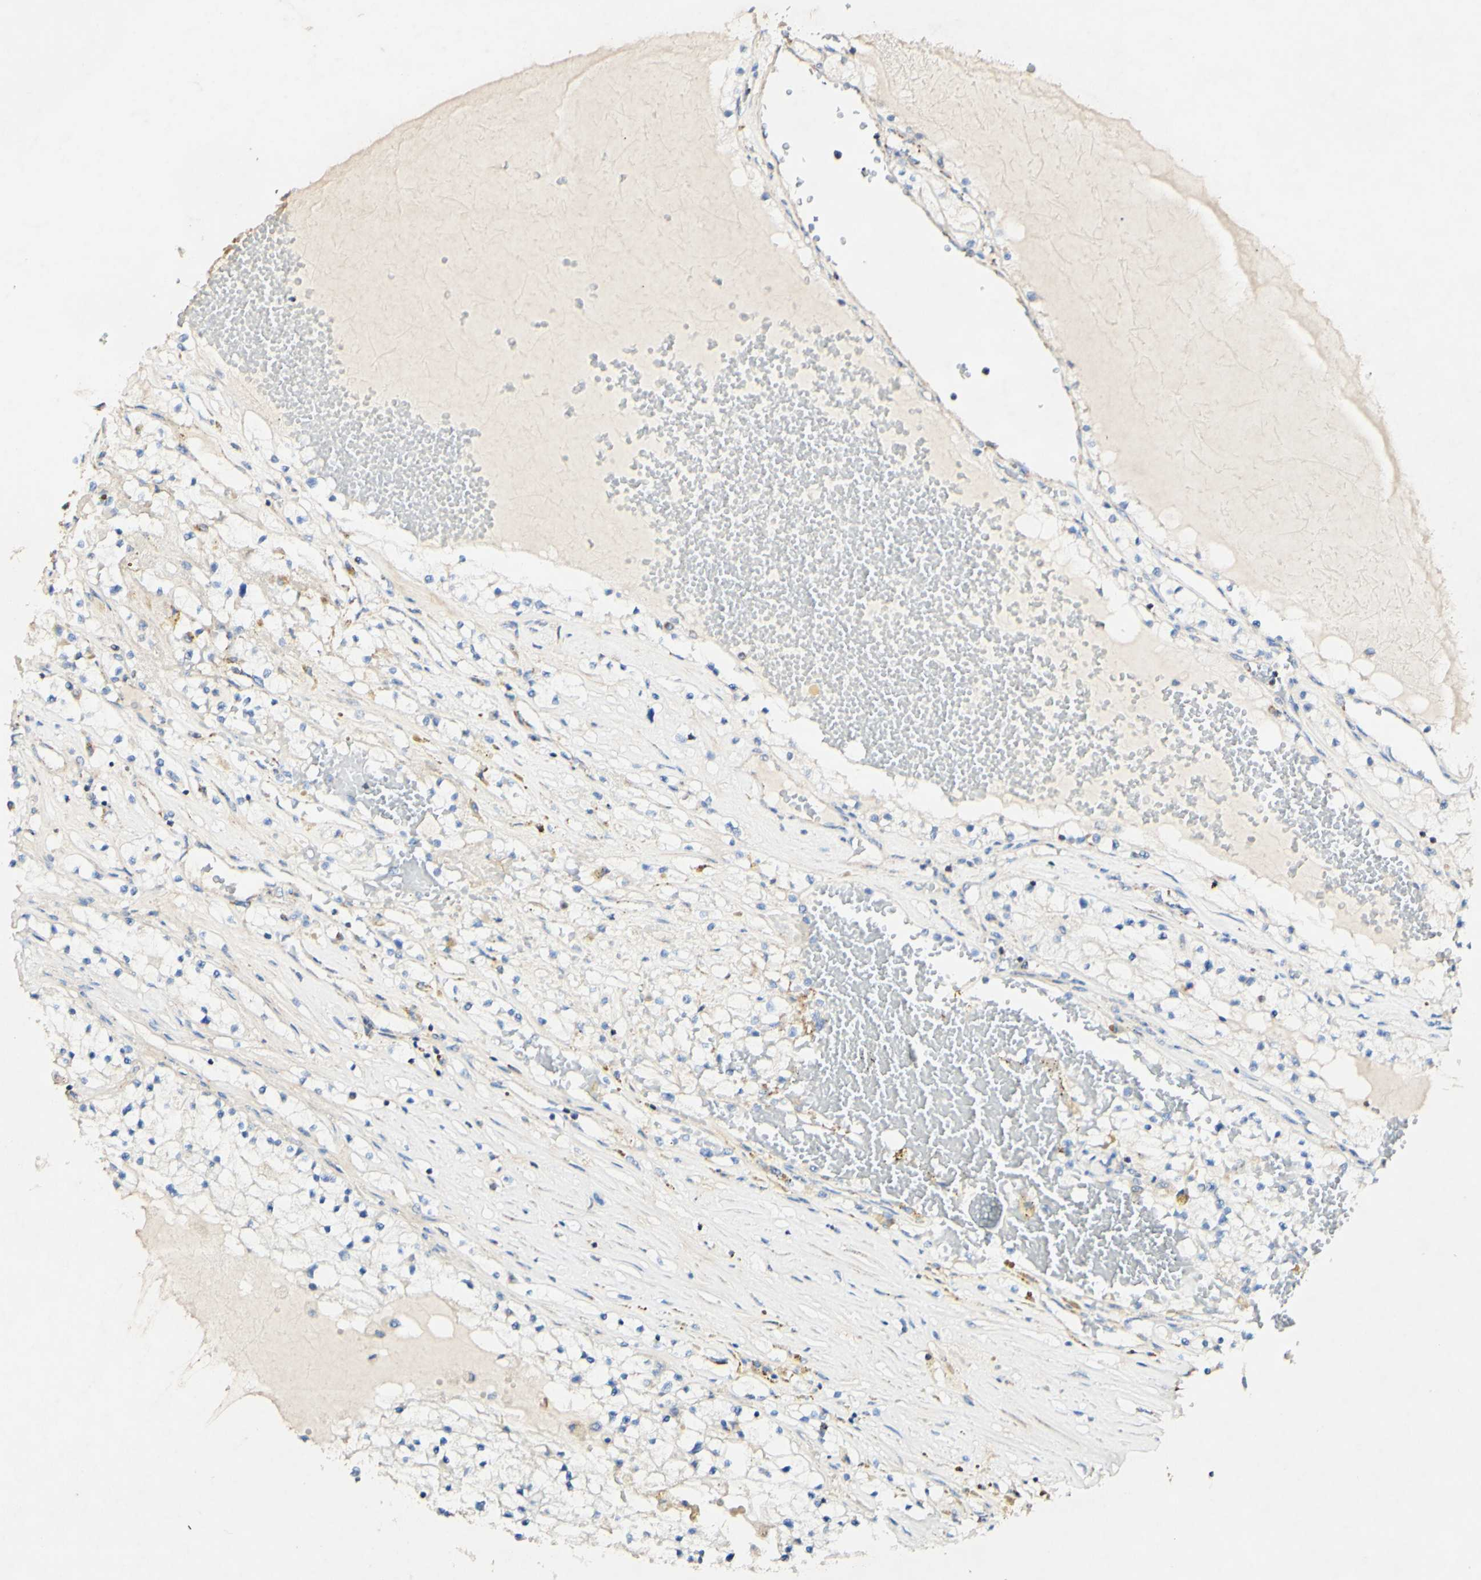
{"staining": {"intensity": "negative", "quantity": "none", "location": "none"}, "tissue": "renal cancer", "cell_type": "Tumor cells", "image_type": "cancer", "snomed": [{"axis": "morphology", "description": "Adenocarcinoma, NOS"}, {"axis": "topography", "description": "Kidney"}], "caption": "High power microscopy micrograph of an immunohistochemistry histopathology image of renal cancer (adenocarcinoma), revealing no significant positivity in tumor cells. (Brightfield microscopy of DAB (3,3'-diaminobenzidine) IHC at high magnification).", "gene": "OXCT1", "patient": {"sex": "male", "age": 68}}